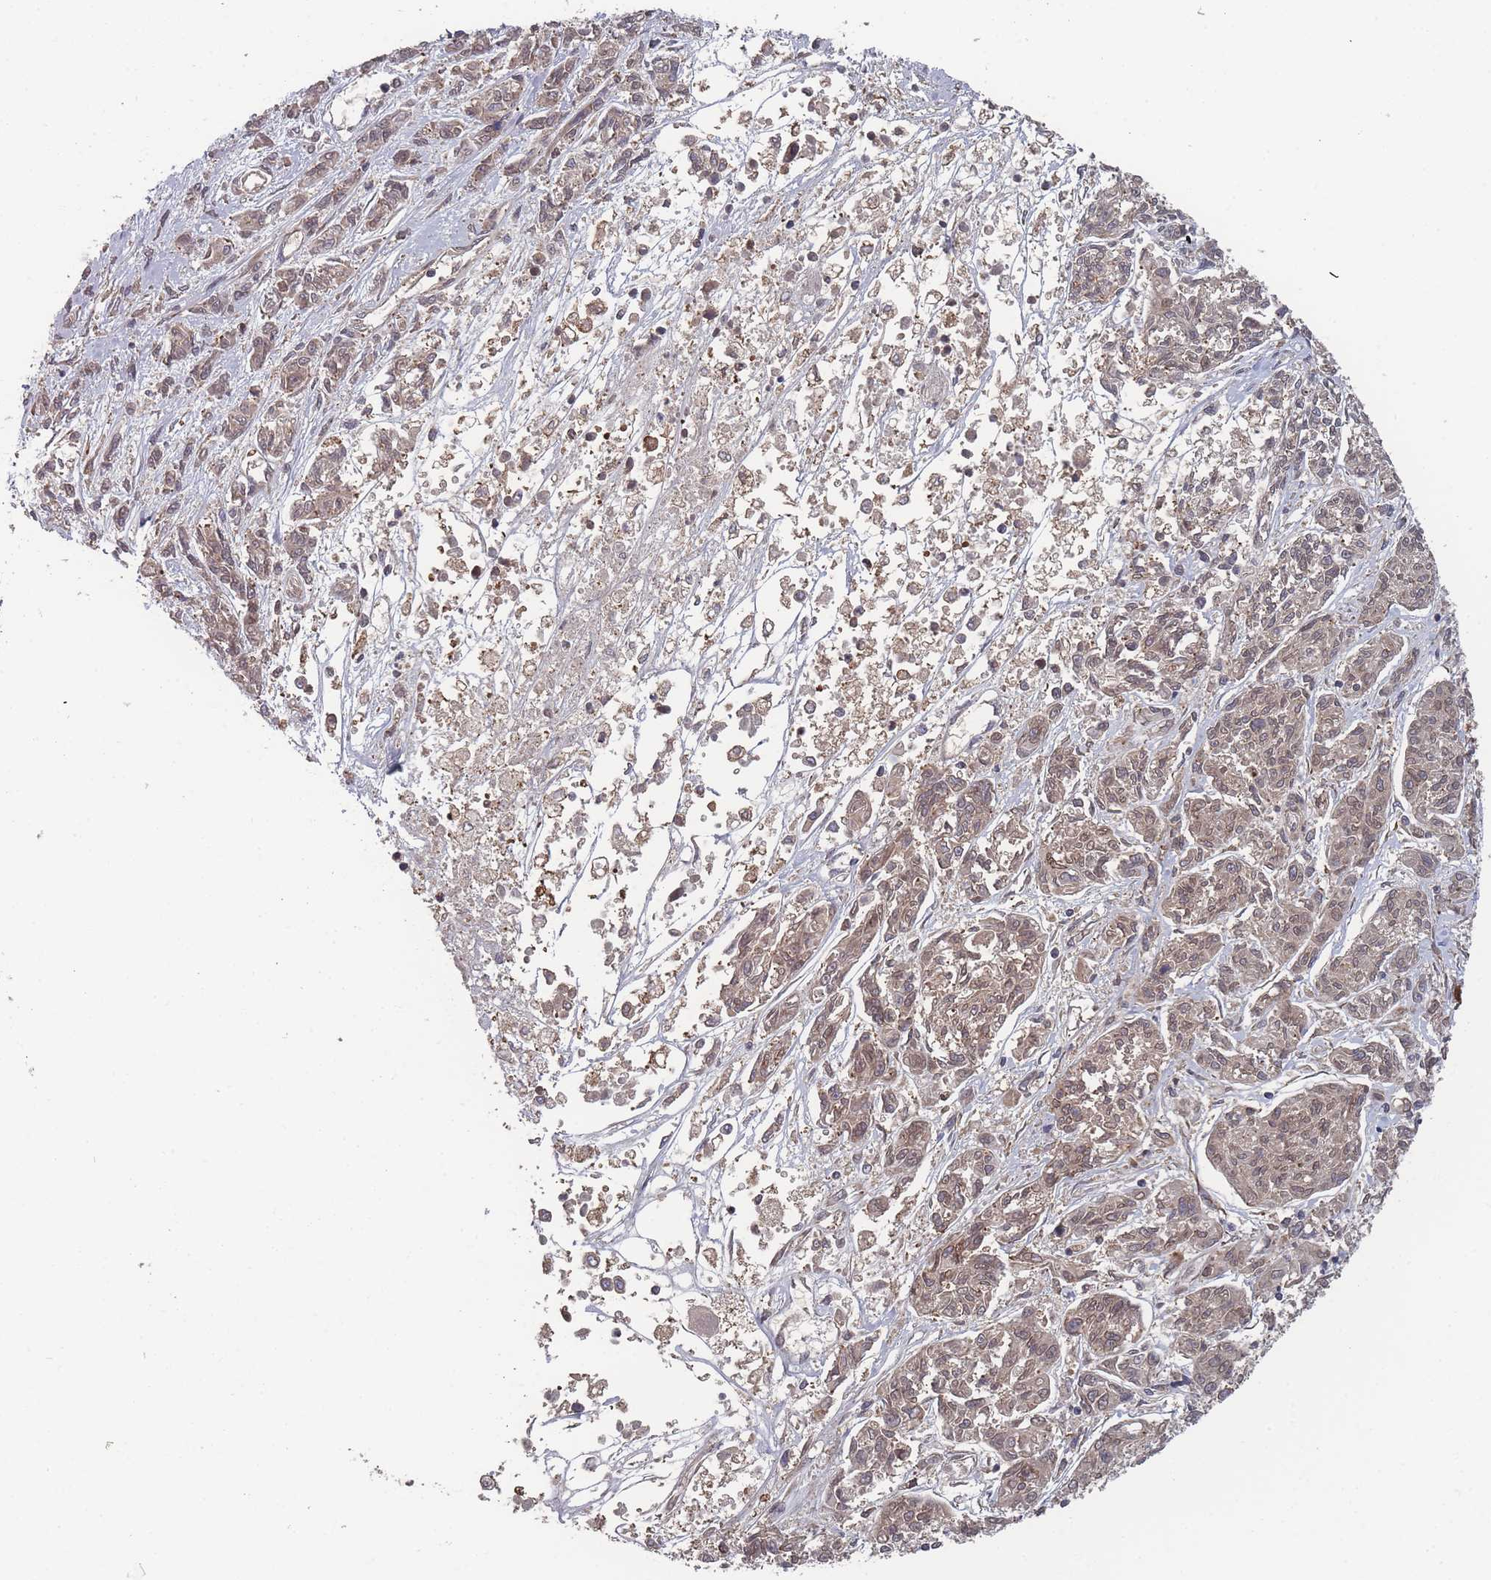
{"staining": {"intensity": "weak", "quantity": ">75%", "location": "cytoplasmic/membranous,nuclear"}, "tissue": "melanoma", "cell_type": "Tumor cells", "image_type": "cancer", "snomed": [{"axis": "morphology", "description": "Malignant melanoma, NOS"}, {"axis": "topography", "description": "Skin"}], "caption": "A photomicrograph of human malignant melanoma stained for a protein displays weak cytoplasmic/membranous and nuclear brown staining in tumor cells. (Stains: DAB in brown, nuclei in blue, Microscopy: brightfield microscopy at high magnification).", "gene": "TBC1D25", "patient": {"sex": "male", "age": 53}}